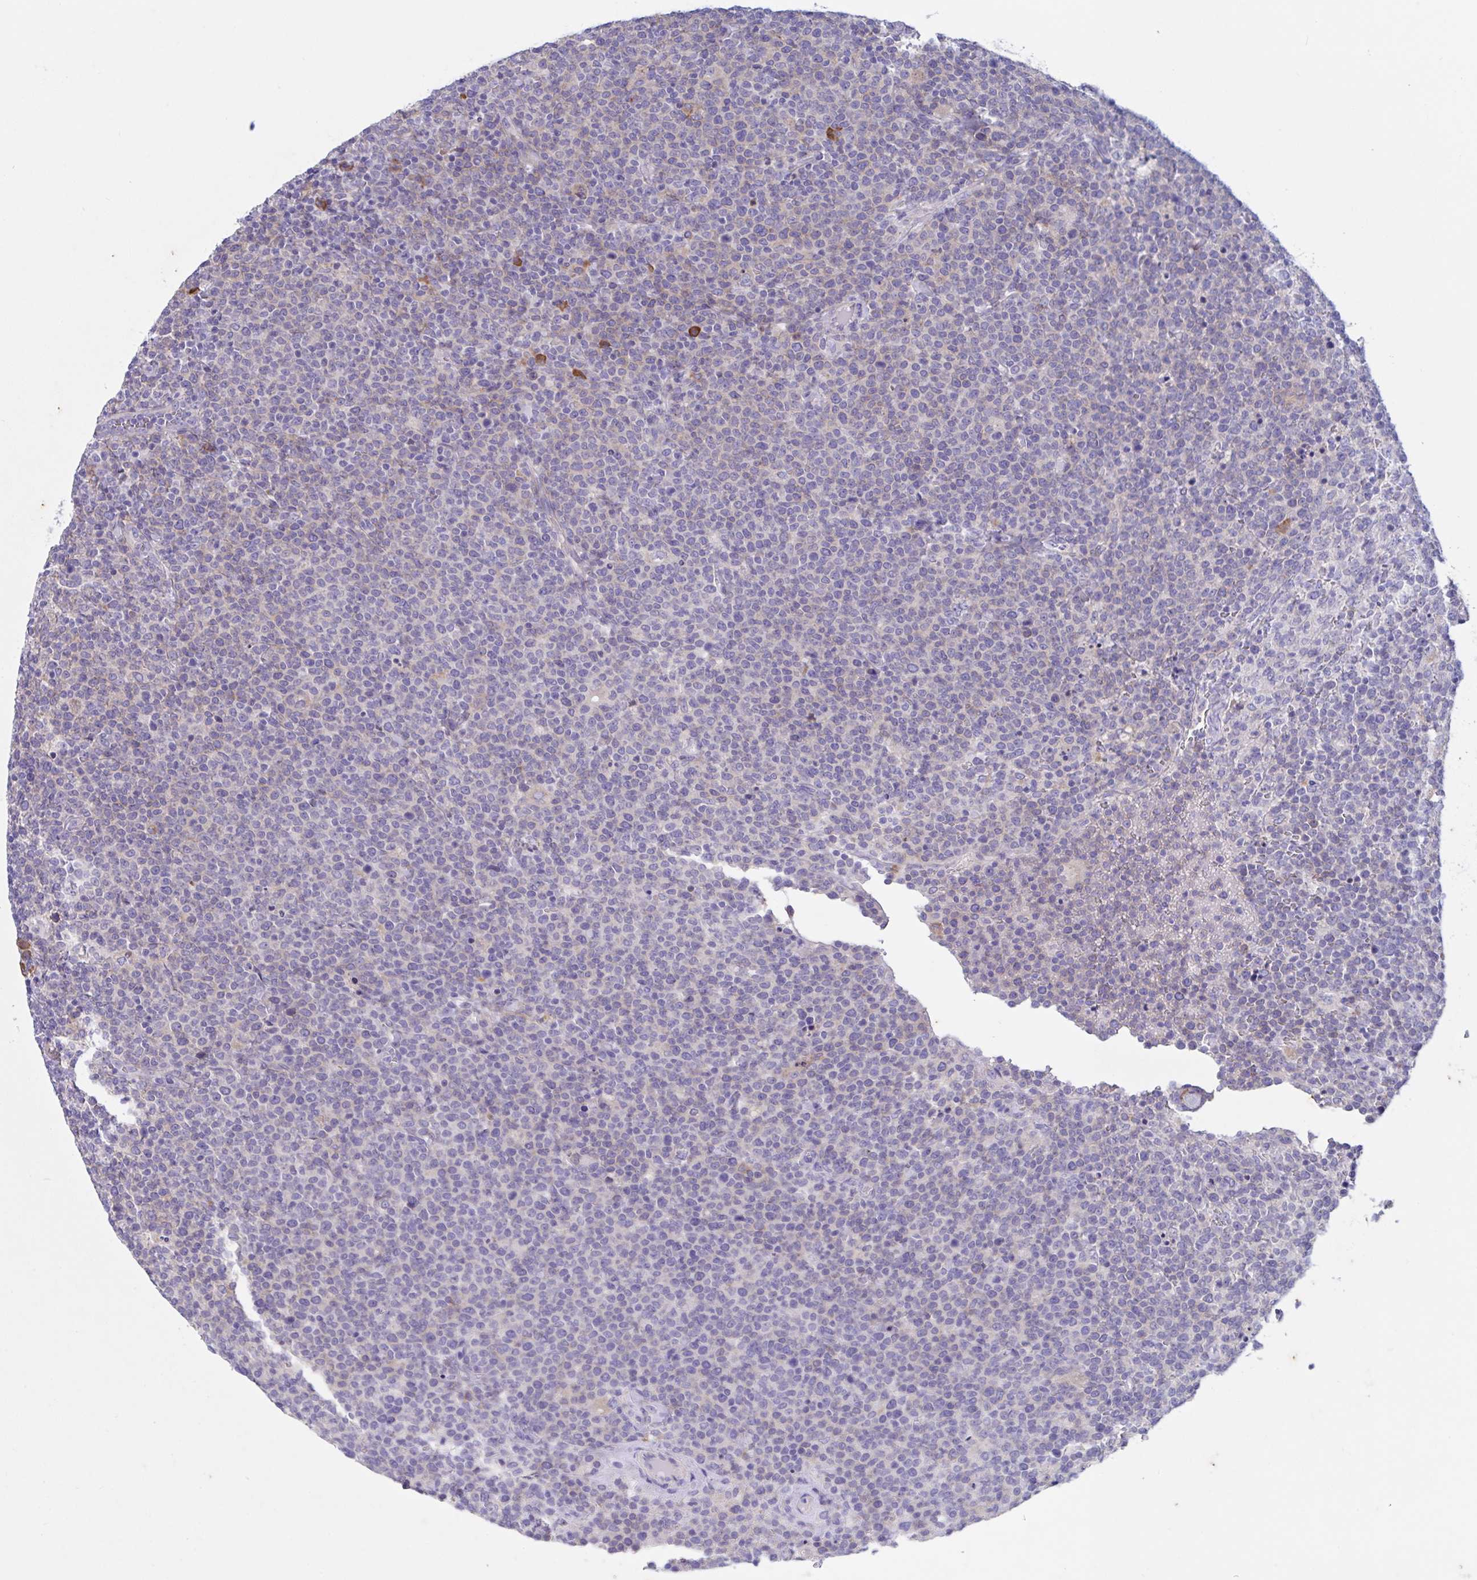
{"staining": {"intensity": "negative", "quantity": "none", "location": "none"}, "tissue": "lymphoma", "cell_type": "Tumor cells", "image_type": "cancer", "snomed": [{"axis": "morphology", "description": "Malignant lymphoma, non-Hodgkin's type, High grade"}, {"axis": "topography", "description": "Lymph node"}], "caption": "This is an immunohistochemistry (IHC) histopathology image of high-grade malignant lymphoma, non-Hodgkin's type. There is no expression in tumor cells.", "gene": "SLC66A1", "patient": {"sex": "male", "age": 61}}